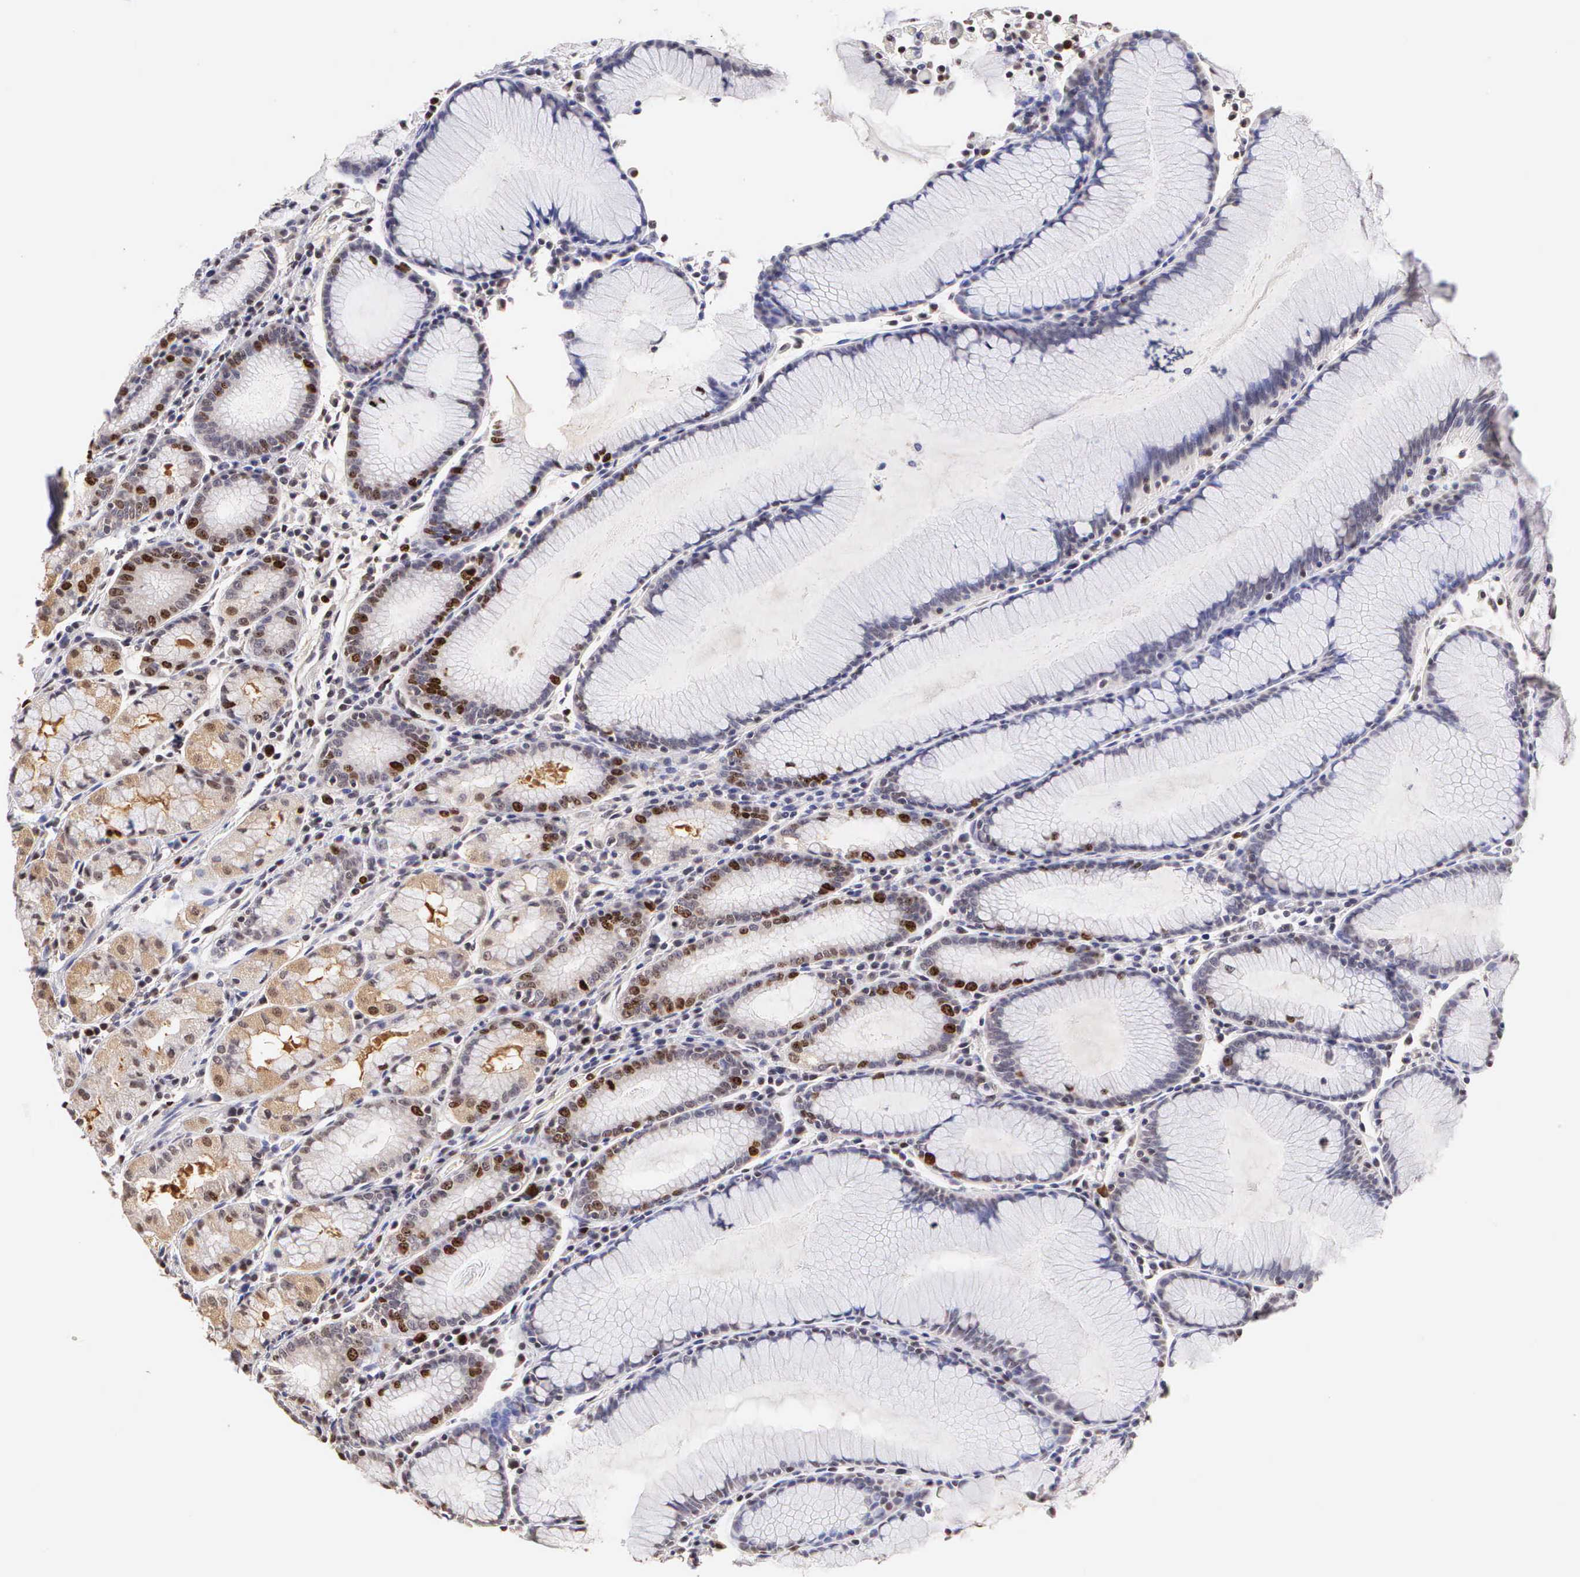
{"staining": {"intensity": "strong", "quantity": "<25%", "location": "cytoplasmic/membranous,nuclear"}, "tissue": "stomach", "cell_type": "Glandular cells", "image_type": "normal", "snomed": [{"axis": "morphology", "description": "Normal tissue, NOS"}, {"axis": "topography", "description": "Stomach, lower"}], "caption": "Glandular cells demonstrate medium levels of strong cytoplasmic/membranous,nuclear staining in about <25% of cells in normal stomach.", "gene": "MKI67", "patient": {"sex": "female", "age": 43}}